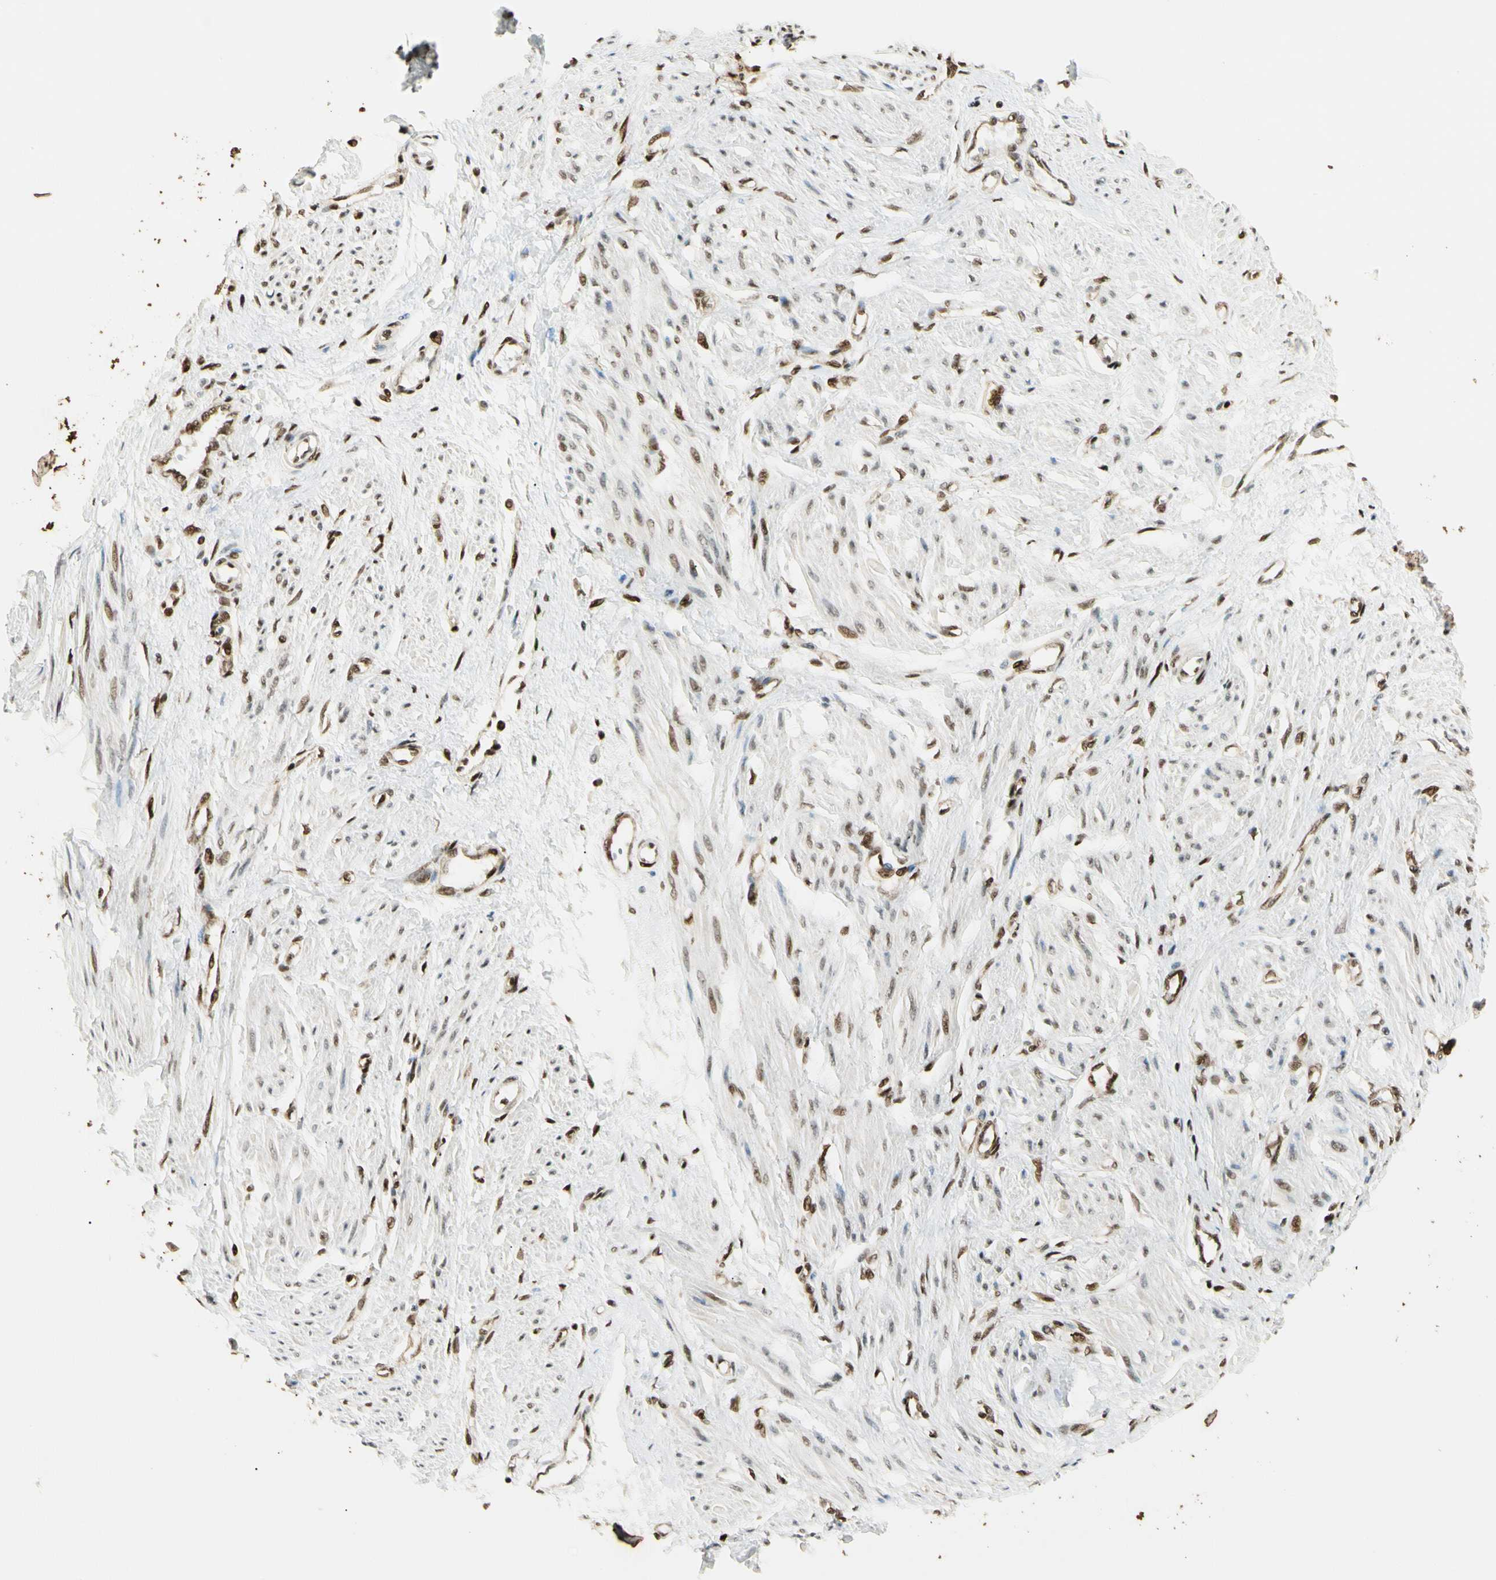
{"staining": {"intensity": "strong", "quantity": "25%-75%", "location": "nuclear"}, "tissue": "smooth muscle", "cell_type": "Smooth muscle cells", "image_type": "normal", "snomed": [{"axis": "morphology", "description": "Normal tissue, NOS"}, {"axis": "topography", "description": "Smooth muscle"}, {"axis": "topography", "description": "Uterus"}], "caption": "Immunohistochemistry (IHC) micrograph of normal smooth muscle: human smooth muscle stained using immunohistochemistry (IHC) reveals high levels of strong protein expression localized specifically in the nuclear of smooth muscle cells, appearing as a nuclear brown color.", "gene": "FUS", "patient": {"sex": "female", "age": 39}}